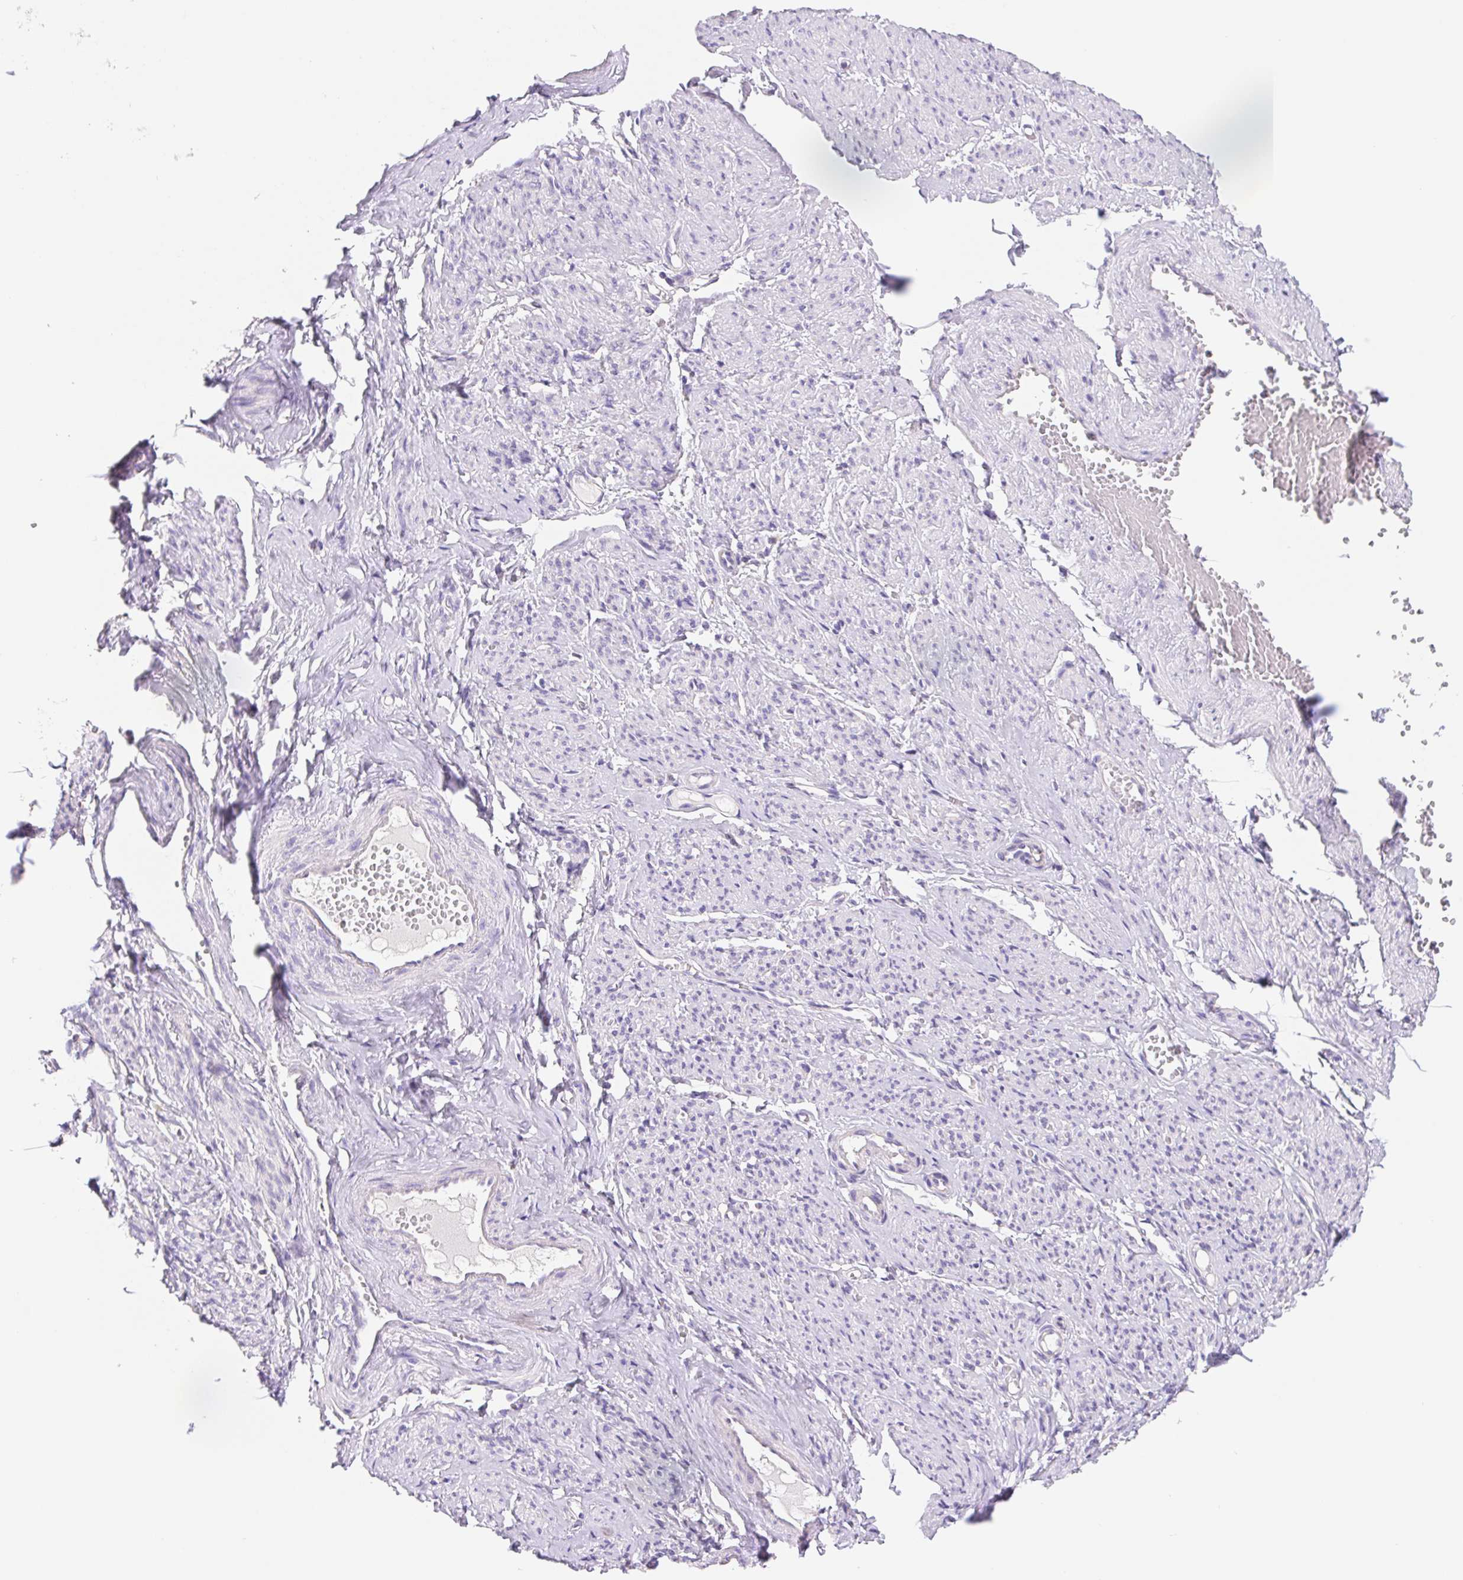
{"staining": {"intensity": "negative", "quantity": "none", "location": "none"}, "tissue": "smooth muscle", "cell_type": "Smooth muscle cells", "image_type": "normal", "snomed": [{"axis": "morphology", "description": "Normal tissue, NOS"}, {"axis": "topography", "description": "Smooth muscle"}], "caption": "Immunohistochemical staining of benign smooth muscle exhibits no significant staining in smooth muscle cells. (Brightfield microscopy of DAB immunohistochemistry at high magnification).", "gene": "FKBP6", "patient": {"sex": "female", "age": 65}}